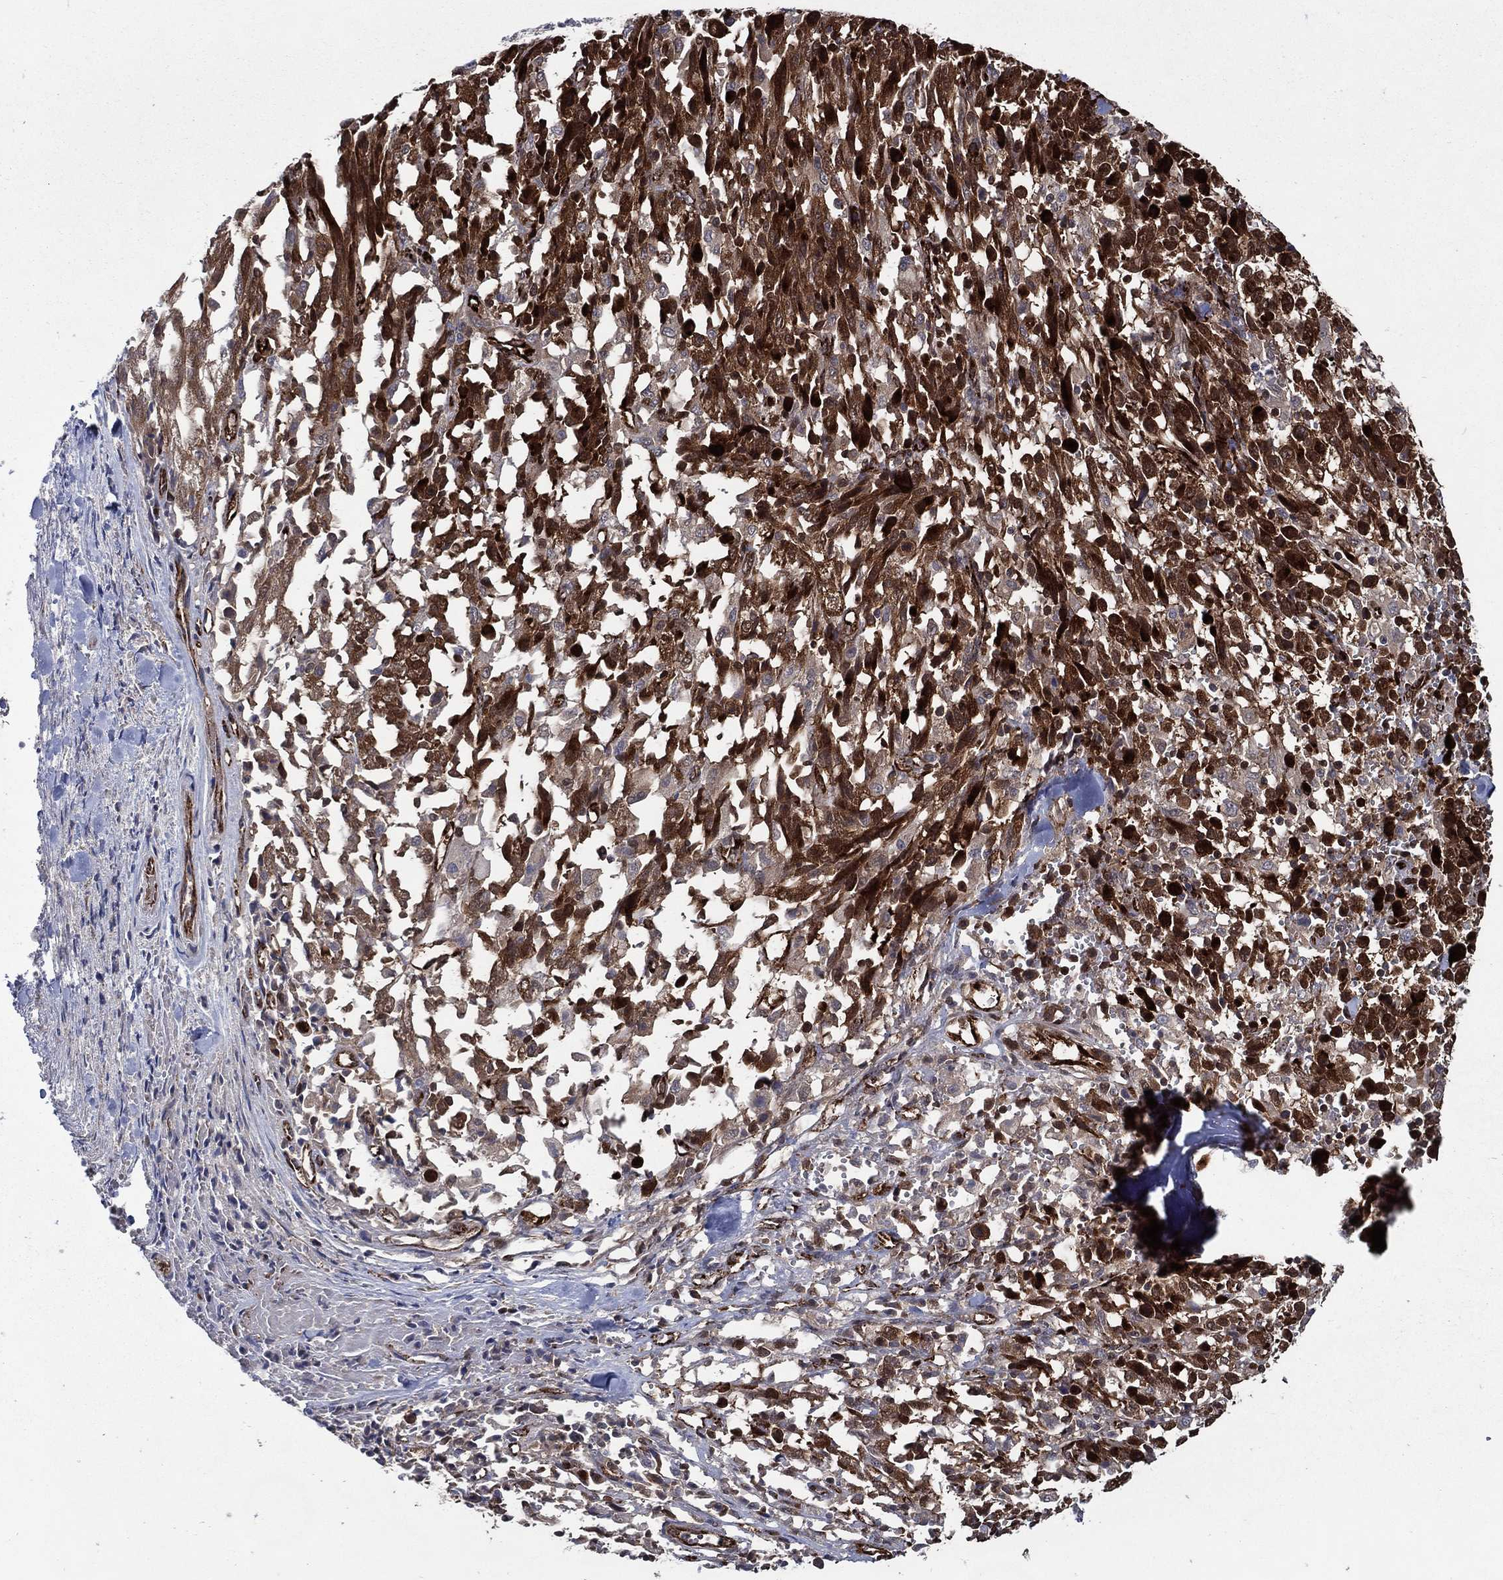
{"staining": {"intensity": "strong", "quantity": ">75%", "location": "cytoplasmic/membranous,nuclear"}, "tissue": "melanoma", "cell_type": "Tumor cells", "image_type": "cancer", "snomed": [{"axis": "morphology", "description": "Malignant melanoma, NOS"}, {"axis": "topography", "description": "Skin"}], "caption": "Brown immunohistochemical staining in human malignant melanoma displays strong cytoplasmic/membranous and nuclear positivity in approximately >75% of tumor cells.", "gene": "ARHGAP11A", "patient": {"sex": "female", "age": 91}}